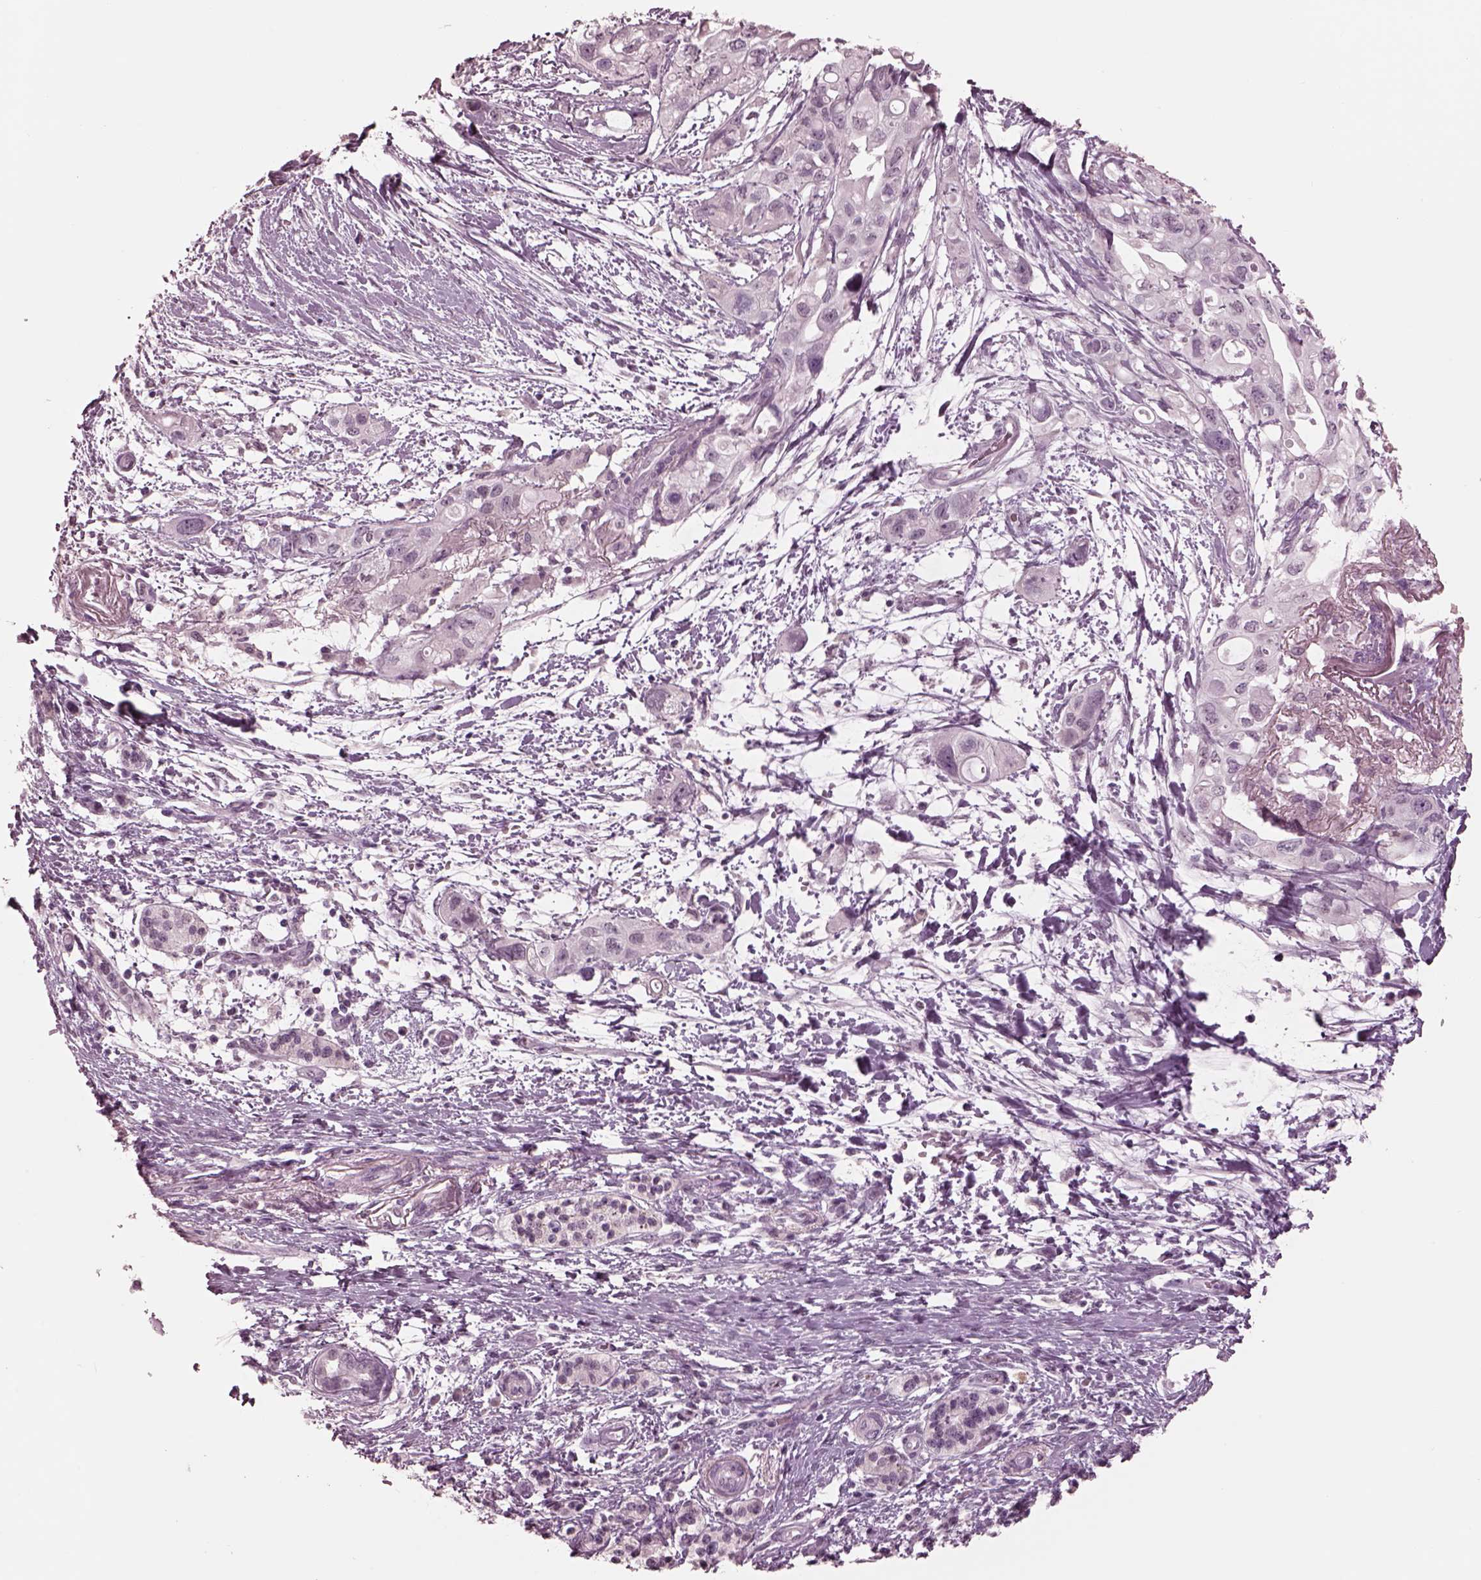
{"staining": {"intensity": "negative", "quantity": "none", "location": "none"}, "tissue": "pancreatic cancer", "cell_type": "Tumor cells", "image_type": "cancer", "snomed": [{"axis": "morphology", "description": "Adenocarcinoma, NOS"}, {"axis": "topography", "description": "Pancreas"}], "caption": "Human pancreatic adenocarcinoma stained for a protein using IHC reveals no expression in tumor cells.", "gene": "GARIN4", "patient": {"sex": "female", "age": 72}}